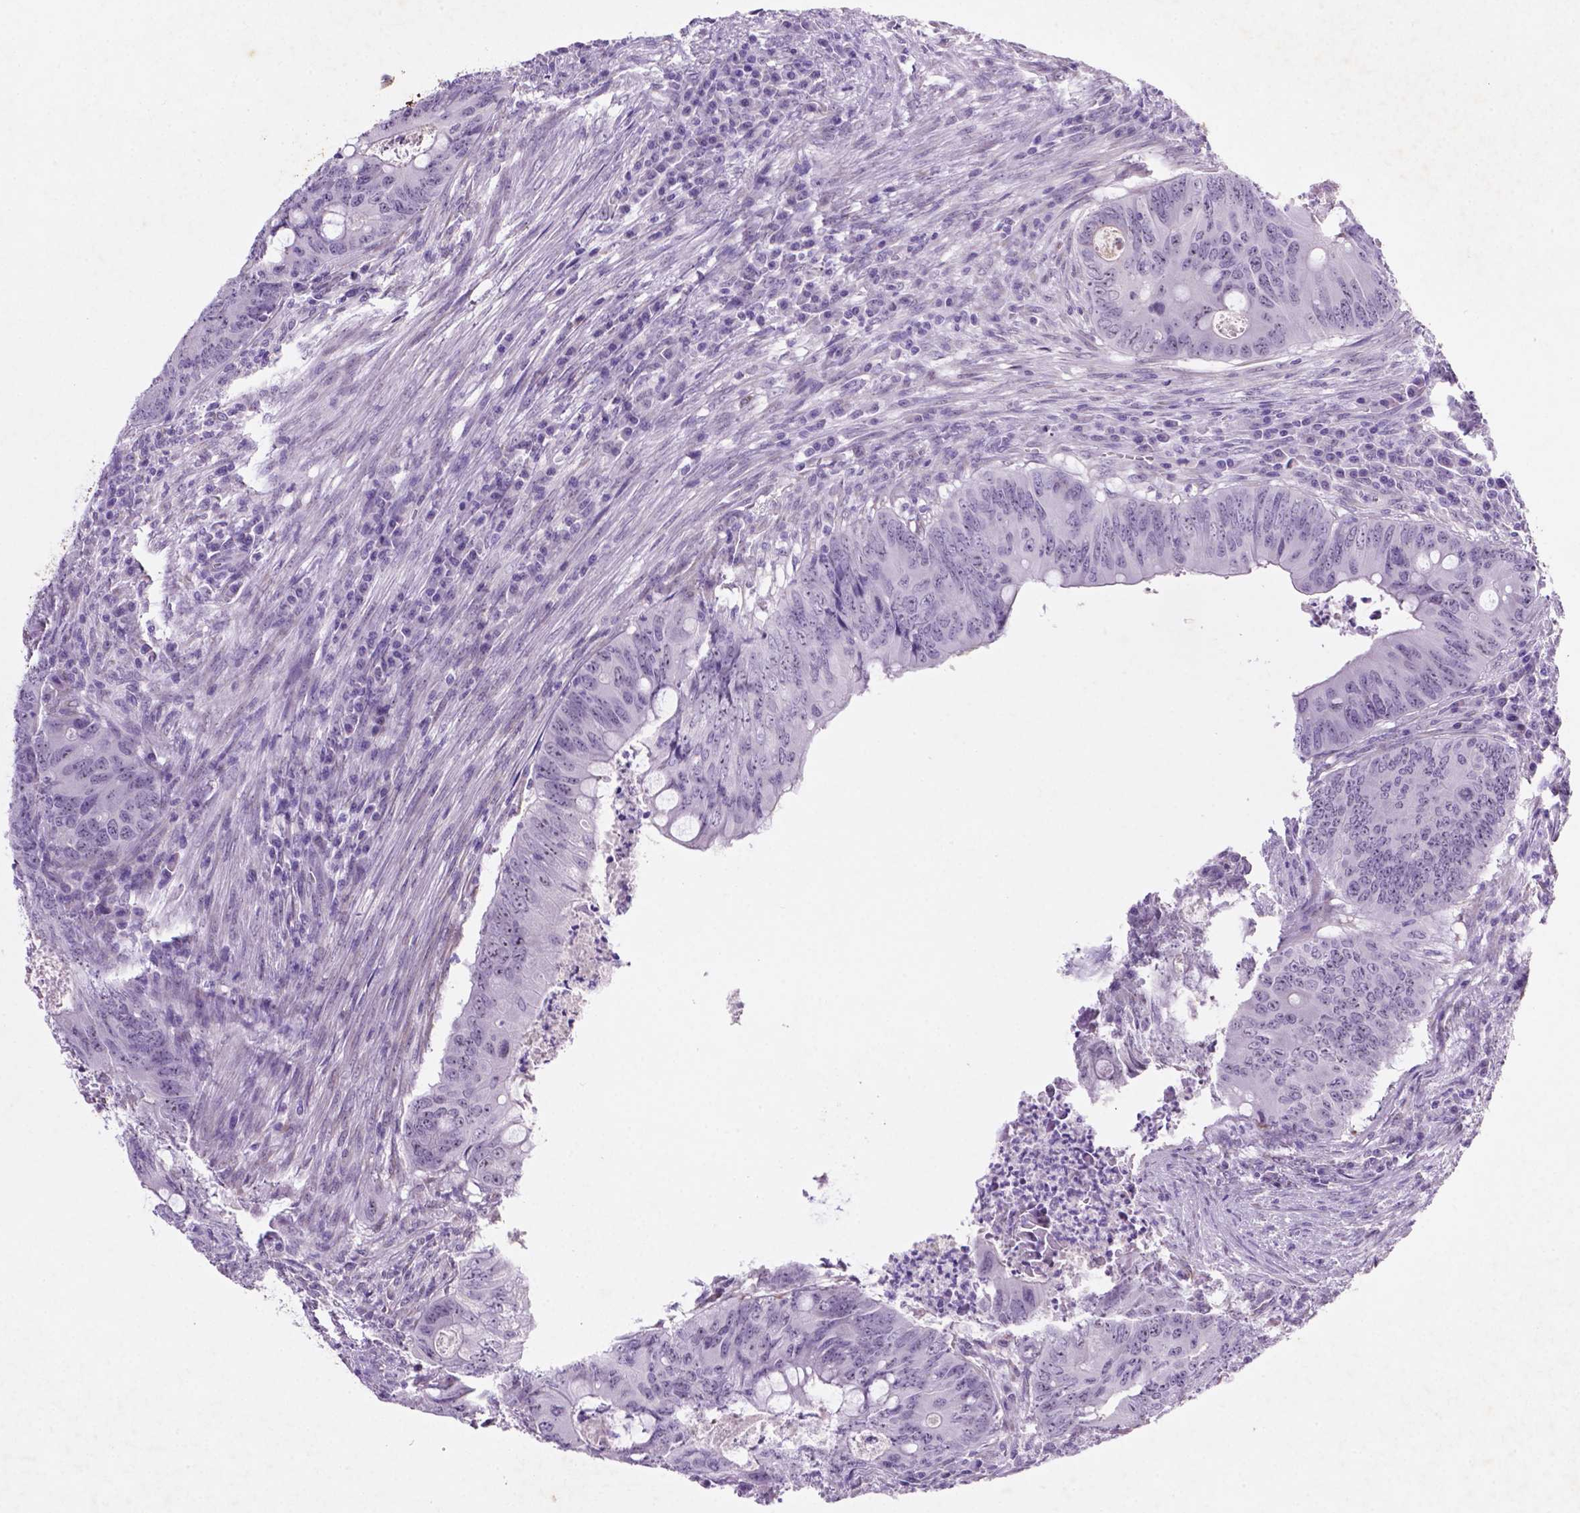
{"staining": {"intensity": "negative", "quantity": "none", "location": "none"}, "tissue": "colorectal cancer", "cell_type": "Tumor cells", "image_type": "cancer", "snomed": [{"axis": "morphology", "description": "Adenocarcinoma, NOS"}, {"axis": "topography", "description": "Colon"}], "caption": "Colorectal cancer (adenocarcinoma) was stained to show a protein in brown. There is no significant staining in tumor cells.", "gene": "C18orf21", "patient": {"sex": "female", "age": 74}}